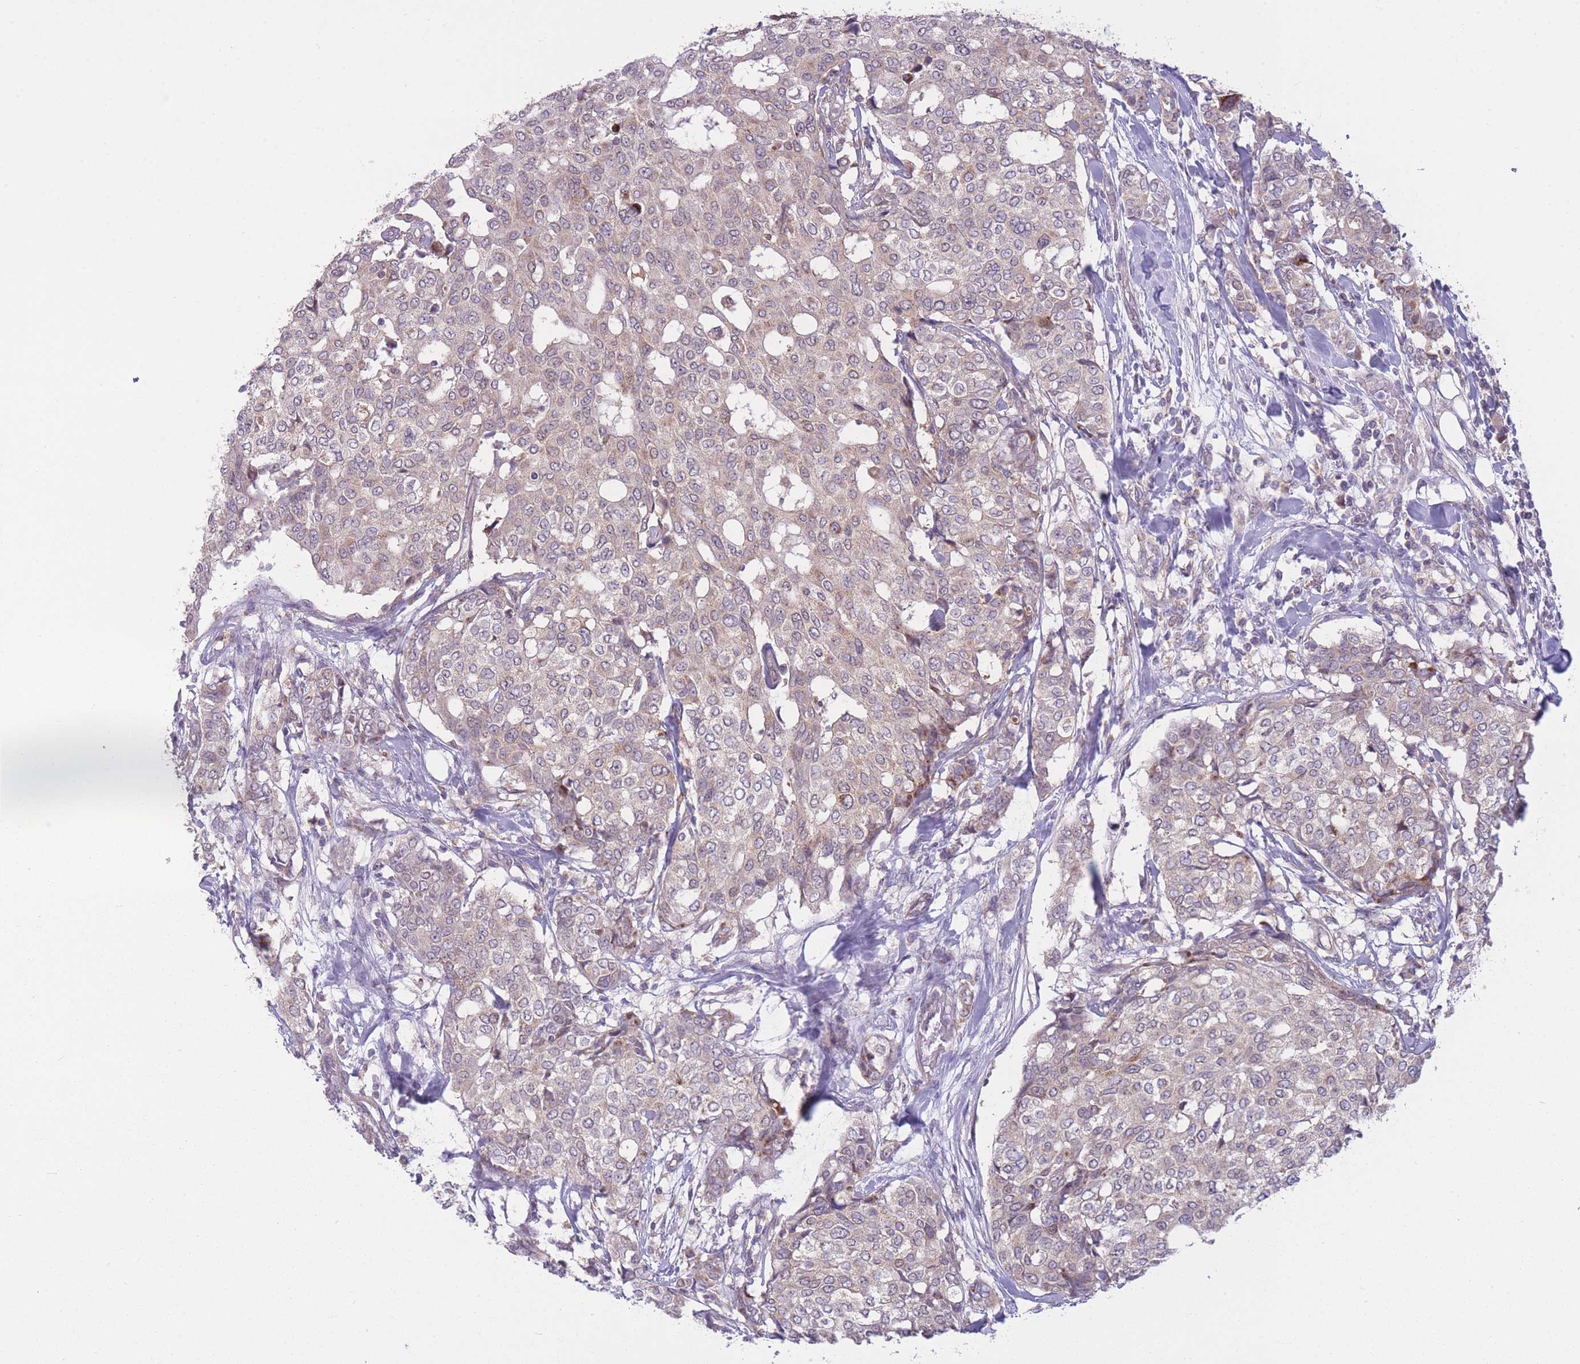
{"staining": {"intensity": "weak", "quantity": "25%-75%", "location": "cytoplasmic/membranous"}, "tissue": "breast cancer", "cell_type": "Tumor cells", "image_type": "cancer", "snomed": [{"axis": "morphology", "description": "Lobular carcinoma"}, {"axis": "topography", "description": "Breast"}], "caption": "The image demonstrates immunohistochemical staining of lobular carcinoma (breast). There is weak cytoplasmic/membranous positivity is appreciated in approximately 25%-75% of tumor cells.", "gene": "CCT6B", "patient": {"sex": "female", "age": 51}}